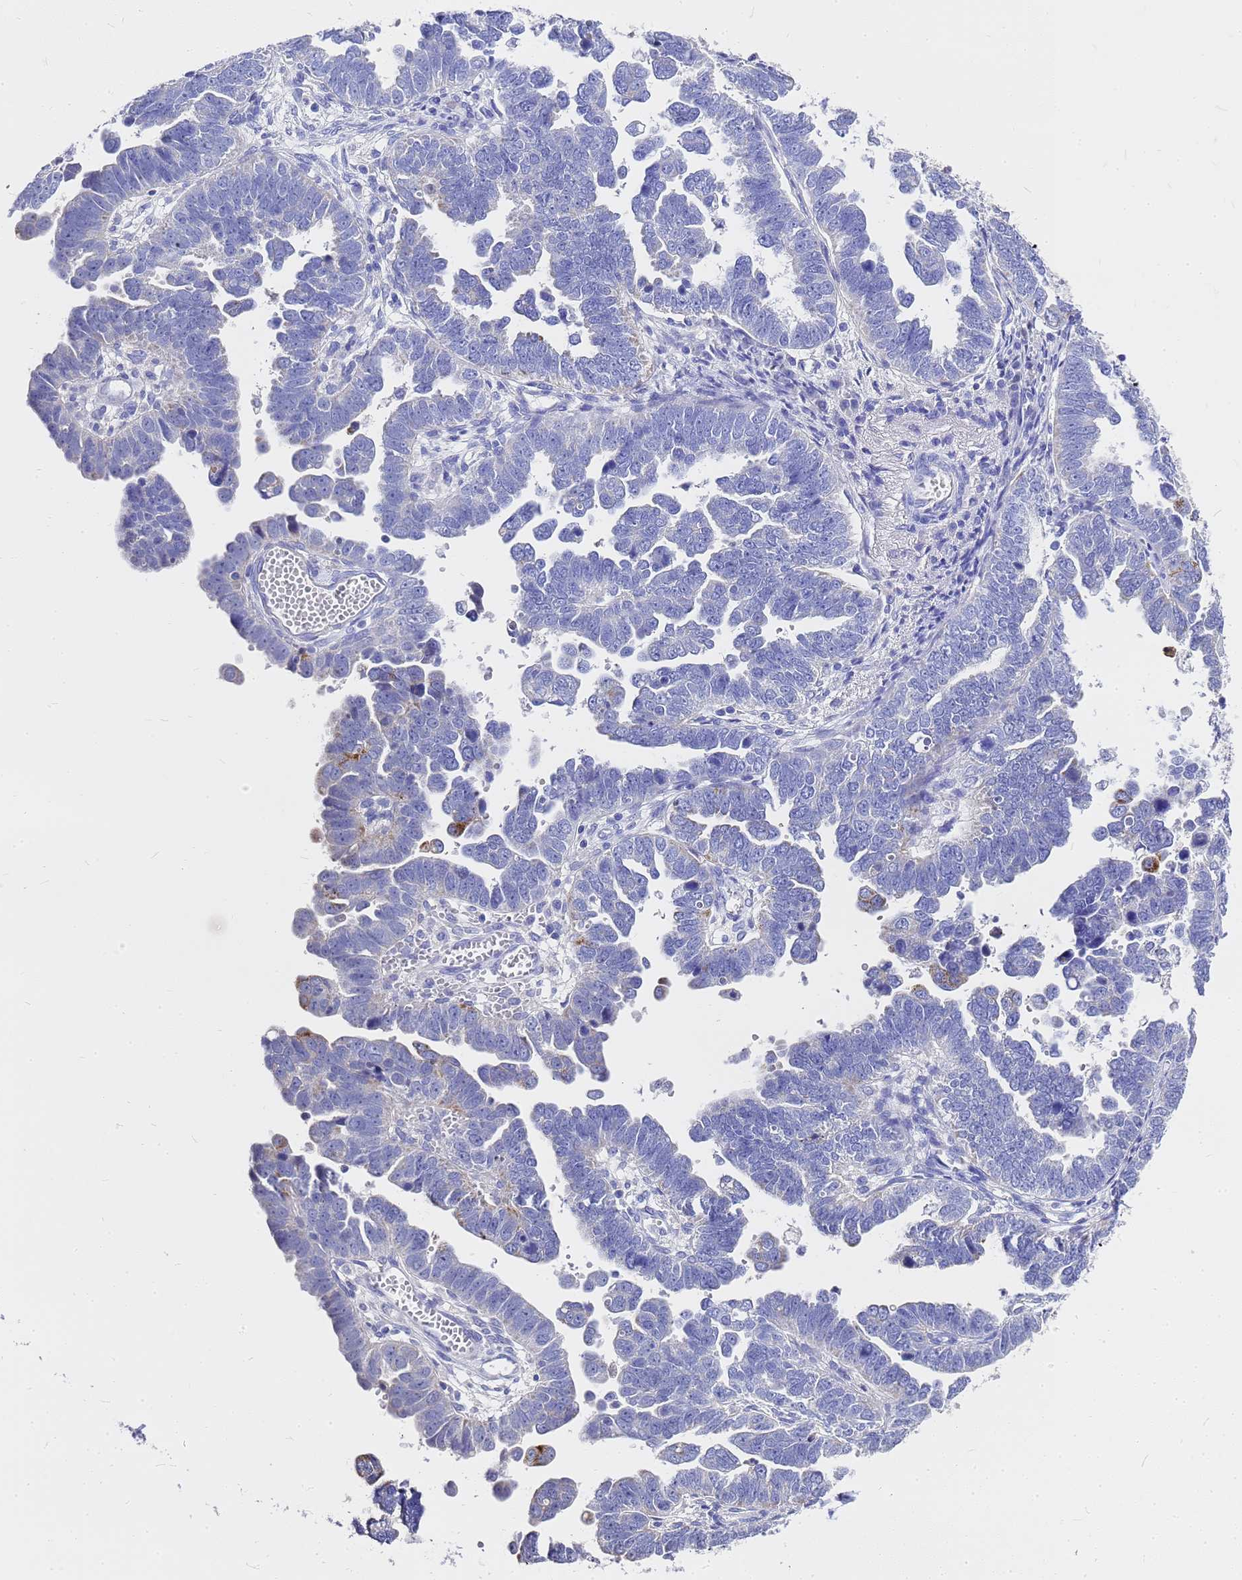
{"staining": {"intensity": "strong", "quantity": "<25%", "location": "cytoplasmic/membranous"}, "tissue": "endometrial cancer", "cell_type": "Tumor cells", "image_type": "cancer", "snomed": [{"axis": "morphology", "description": "Adenocarcinoma, NOS"}, {"axis": "topography", "description": "Endometrium"}], "caption": "A photomicrograph of endometrial cancer stained for a protein exhibits strong cytoplasmic/membranous brown staining in tumor cells.", "gene": "OR52E2", "patient": {"sex": "female", "age": 75}}